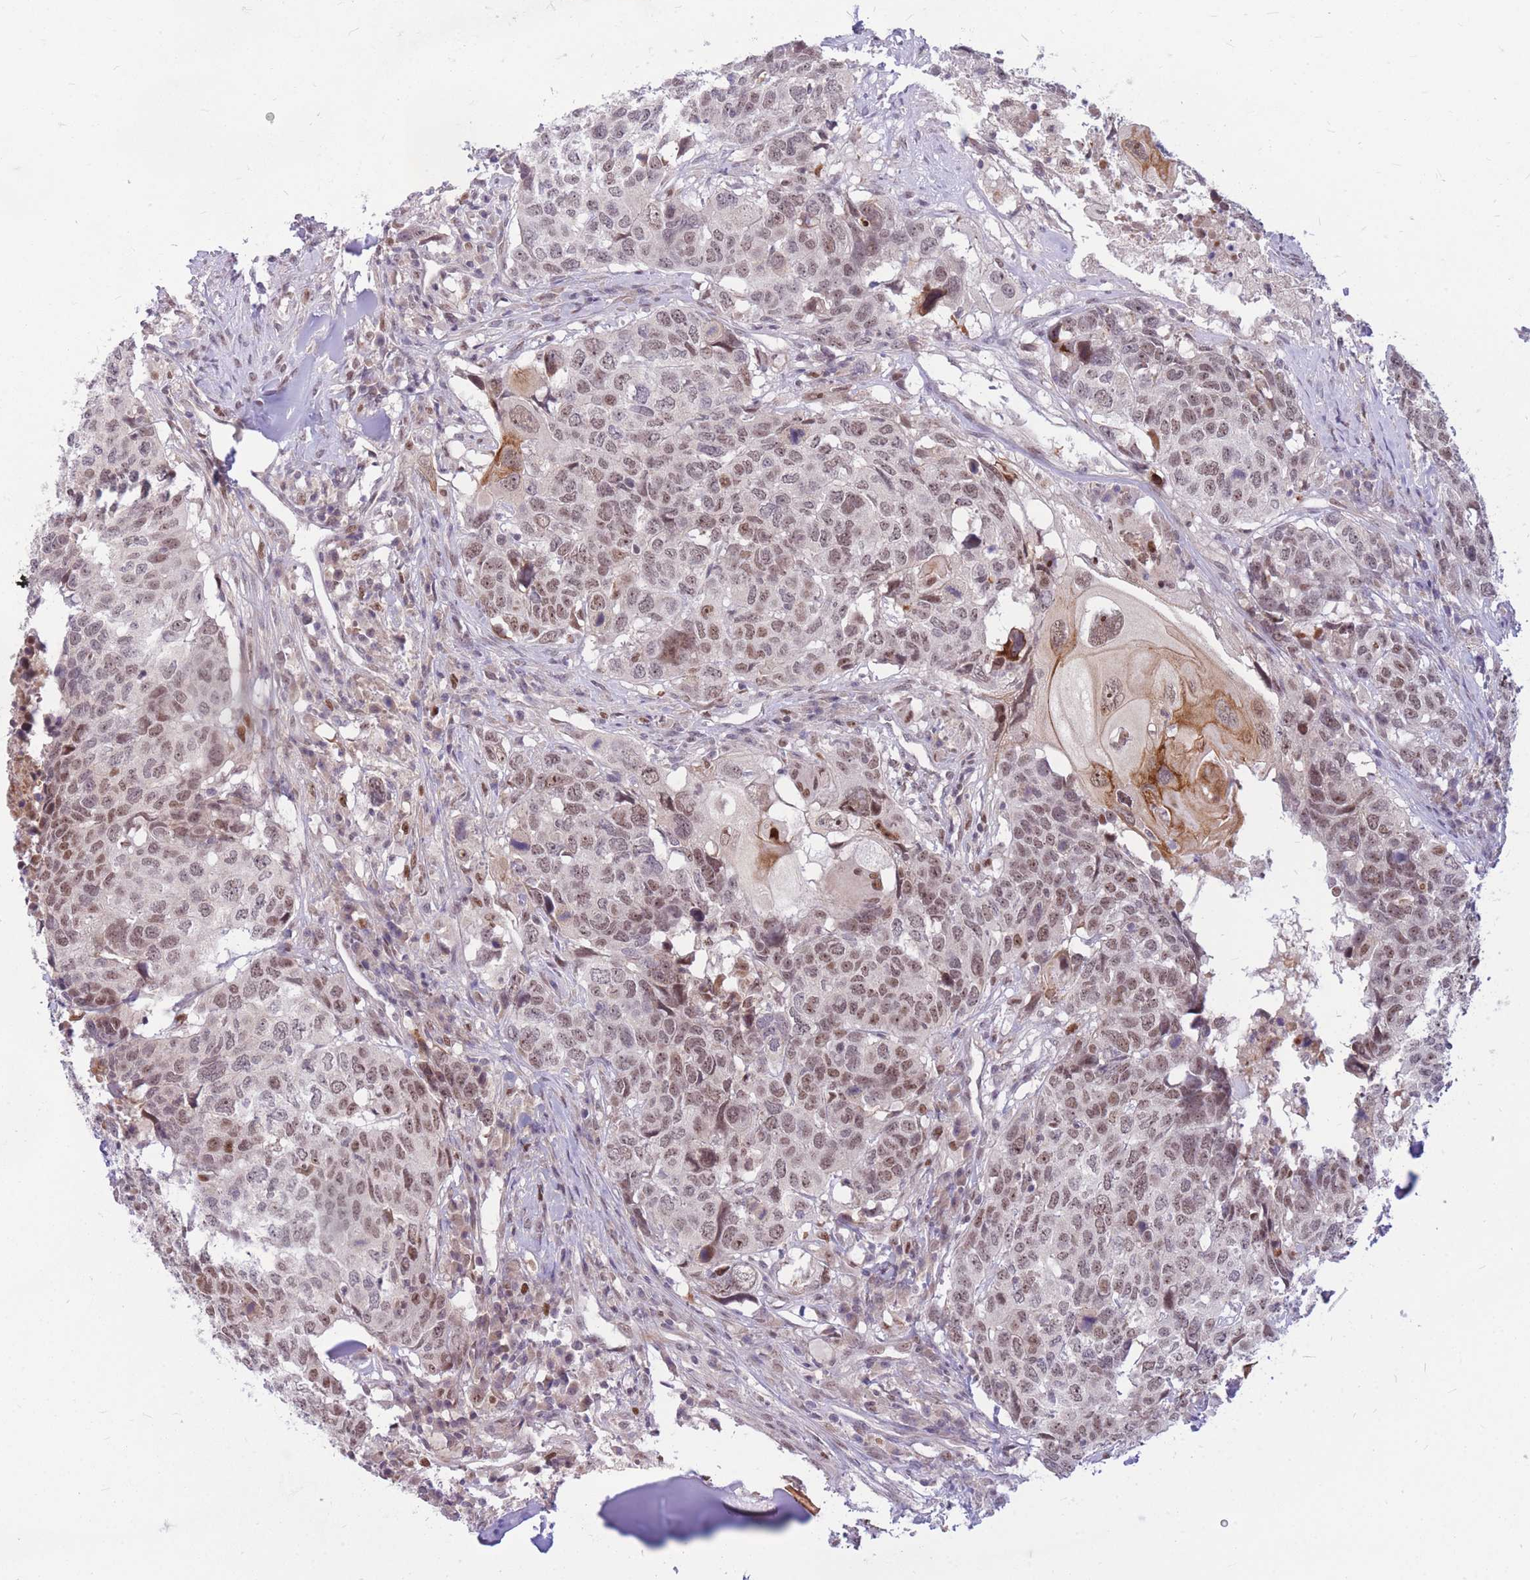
{"staining": {"intensity": "moderate", "quantity": "25%-75%", "location": "nuclear"}, "tissue": "head and neck cancer", "cell_type": "Tumor cells", "image_type": "cancer", "snomed": [{"axis": "morphology", "description": "Squamous cell carcinoma, NOS"}, {"axis": "topography", "description": "Head-Neck"}], "caption": "There is medium levels of moderate nuclear expression in tumor cells of head and neck cancer (squamous cell carcinoma), as demonstrated by immunohistochemical staining (brown color).", "gene": "ERCC2", "patient": {"sex": "male", "age": 66}}